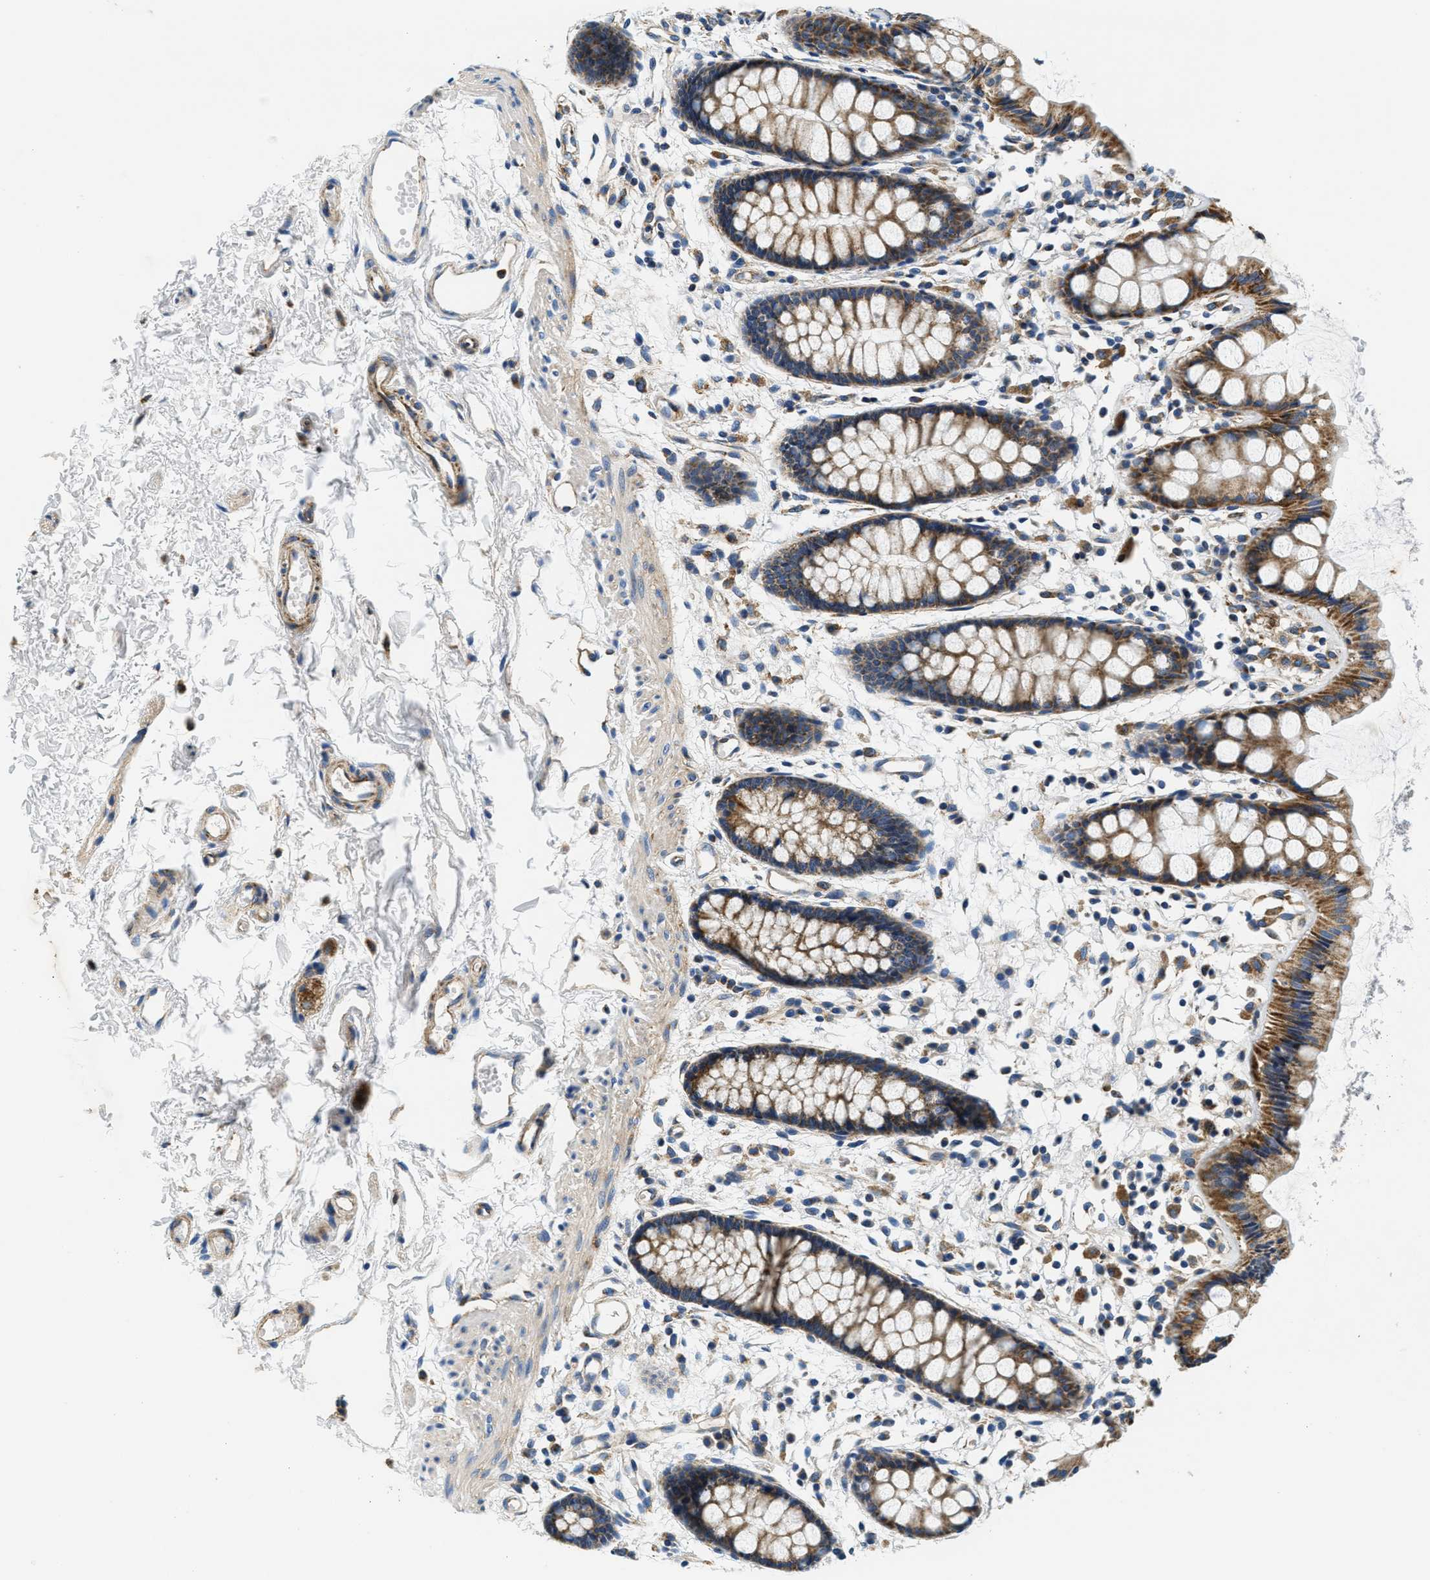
{"staining": {"intensity": "moderate", "quantity": ">75%", "location": "cytoplasmic/membranous"}, "tissue": "rectum", "cell_type": "Glandular cells", "image_type": "normal", "snomed": [{"axis": "morphology", "description": "Normal tissue, NOS"}, {"axis": "topography", "description": "Rectum"}], "caption": "An IHC histopathology image of unremarkable tissue is shown. Protein staining in brown labels moderate cytoplasmic/membranous positivity in rectum within glandular cells. (IHC, brightfield microscopy, high magnification).", "gene": "SAMD4B", "patient": {"sex": "female", "age": 66}}